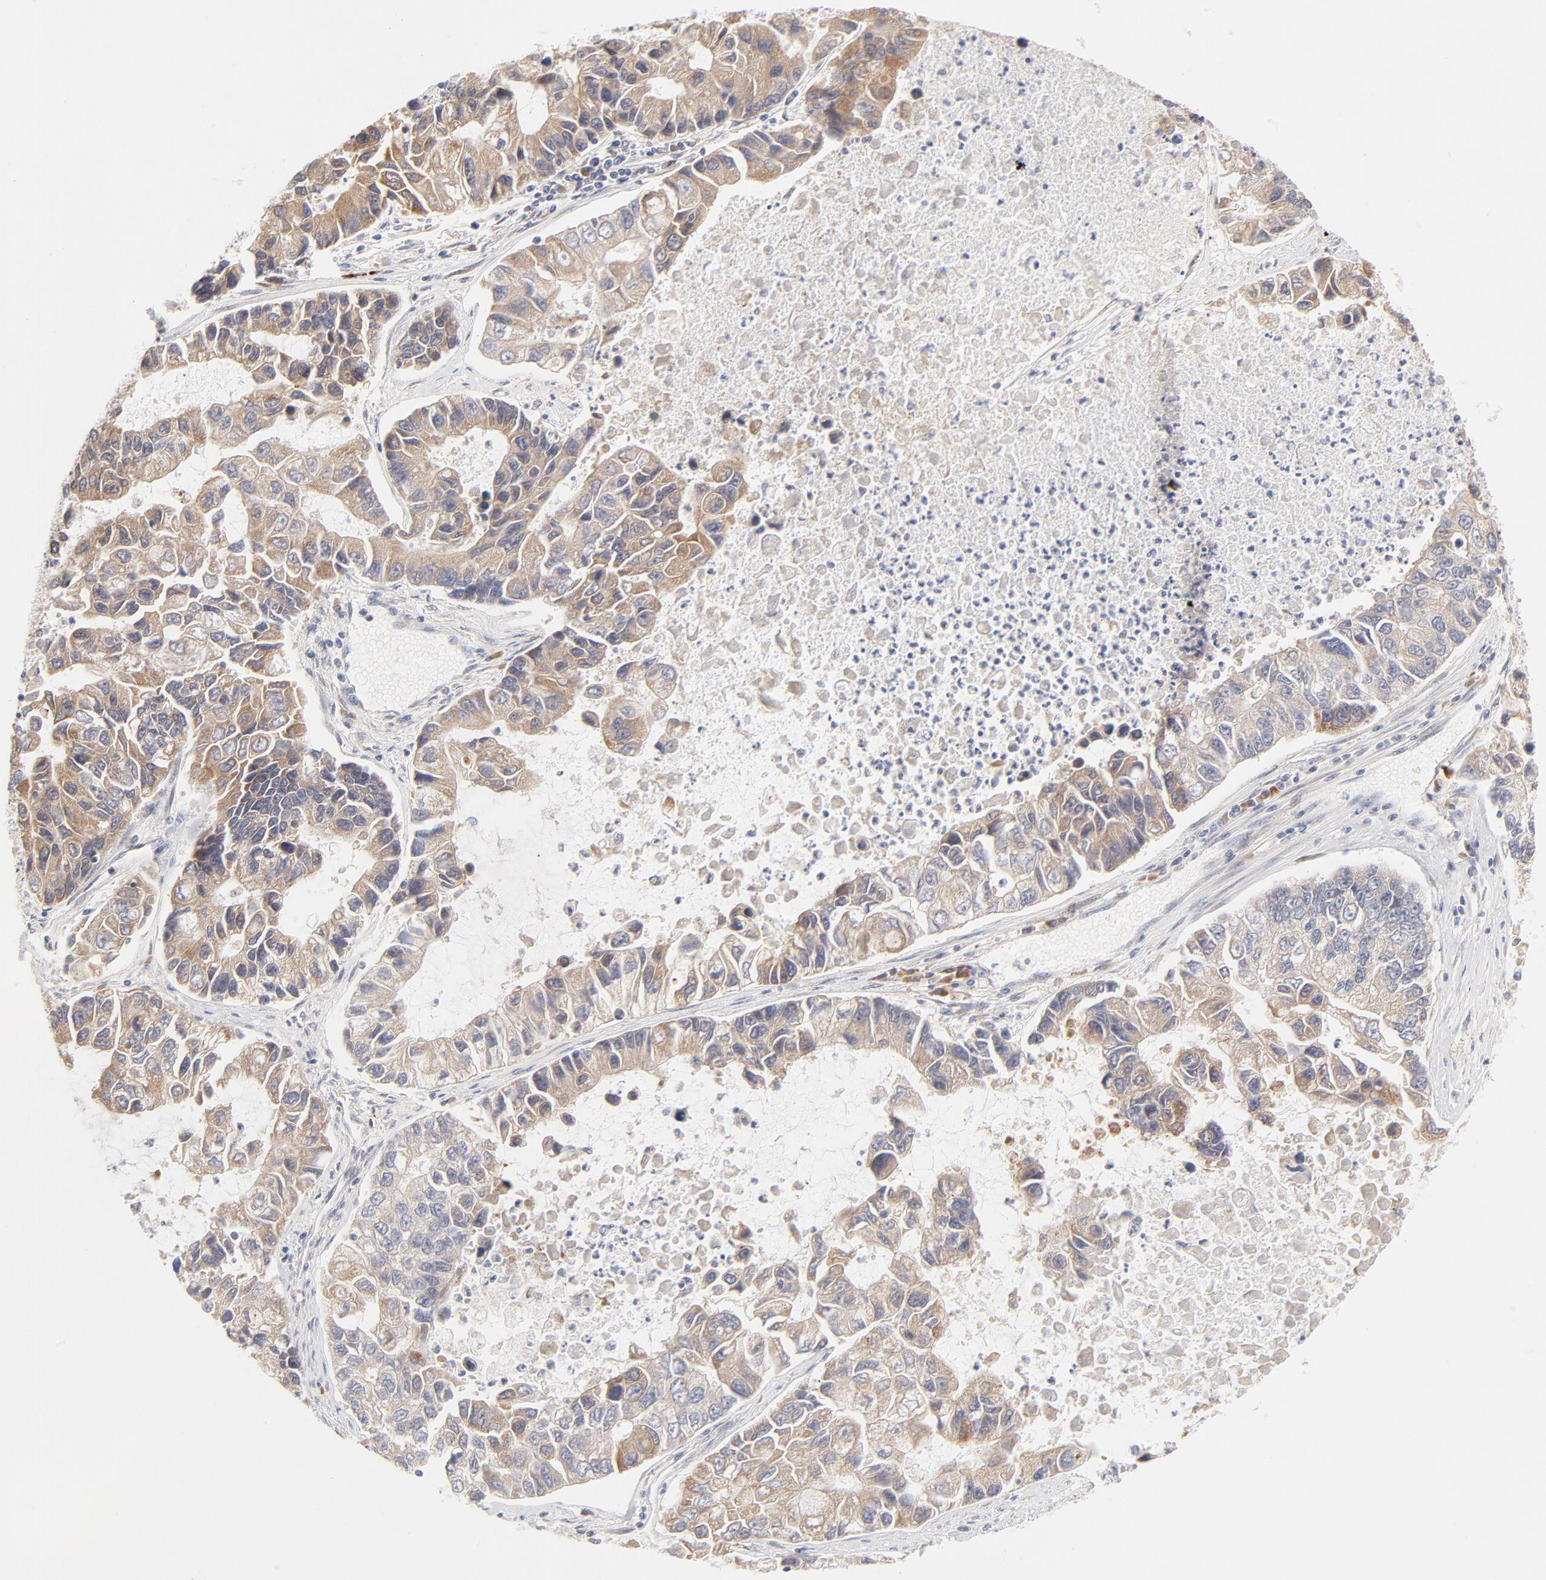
{"staining": {"intensity": "moderate", "quantity": ">75%", "location": "cytoplasmic/membranous"}, "tissue": "lung cancer", "cell_type": "Tumor cells", "image_type": "cancer", "snomed": [{"axis": "morphology", "description": "Adenocarcinoma, NOS"}, {"axis": "topography", "description": "Lung"}], "caption": "Human lung adenocarcinoma stained with a protein marker reveals moderate staining in tumor cells.", "gene": "RPS6KA1", "patient": {"sex": "female", "age": 51}}